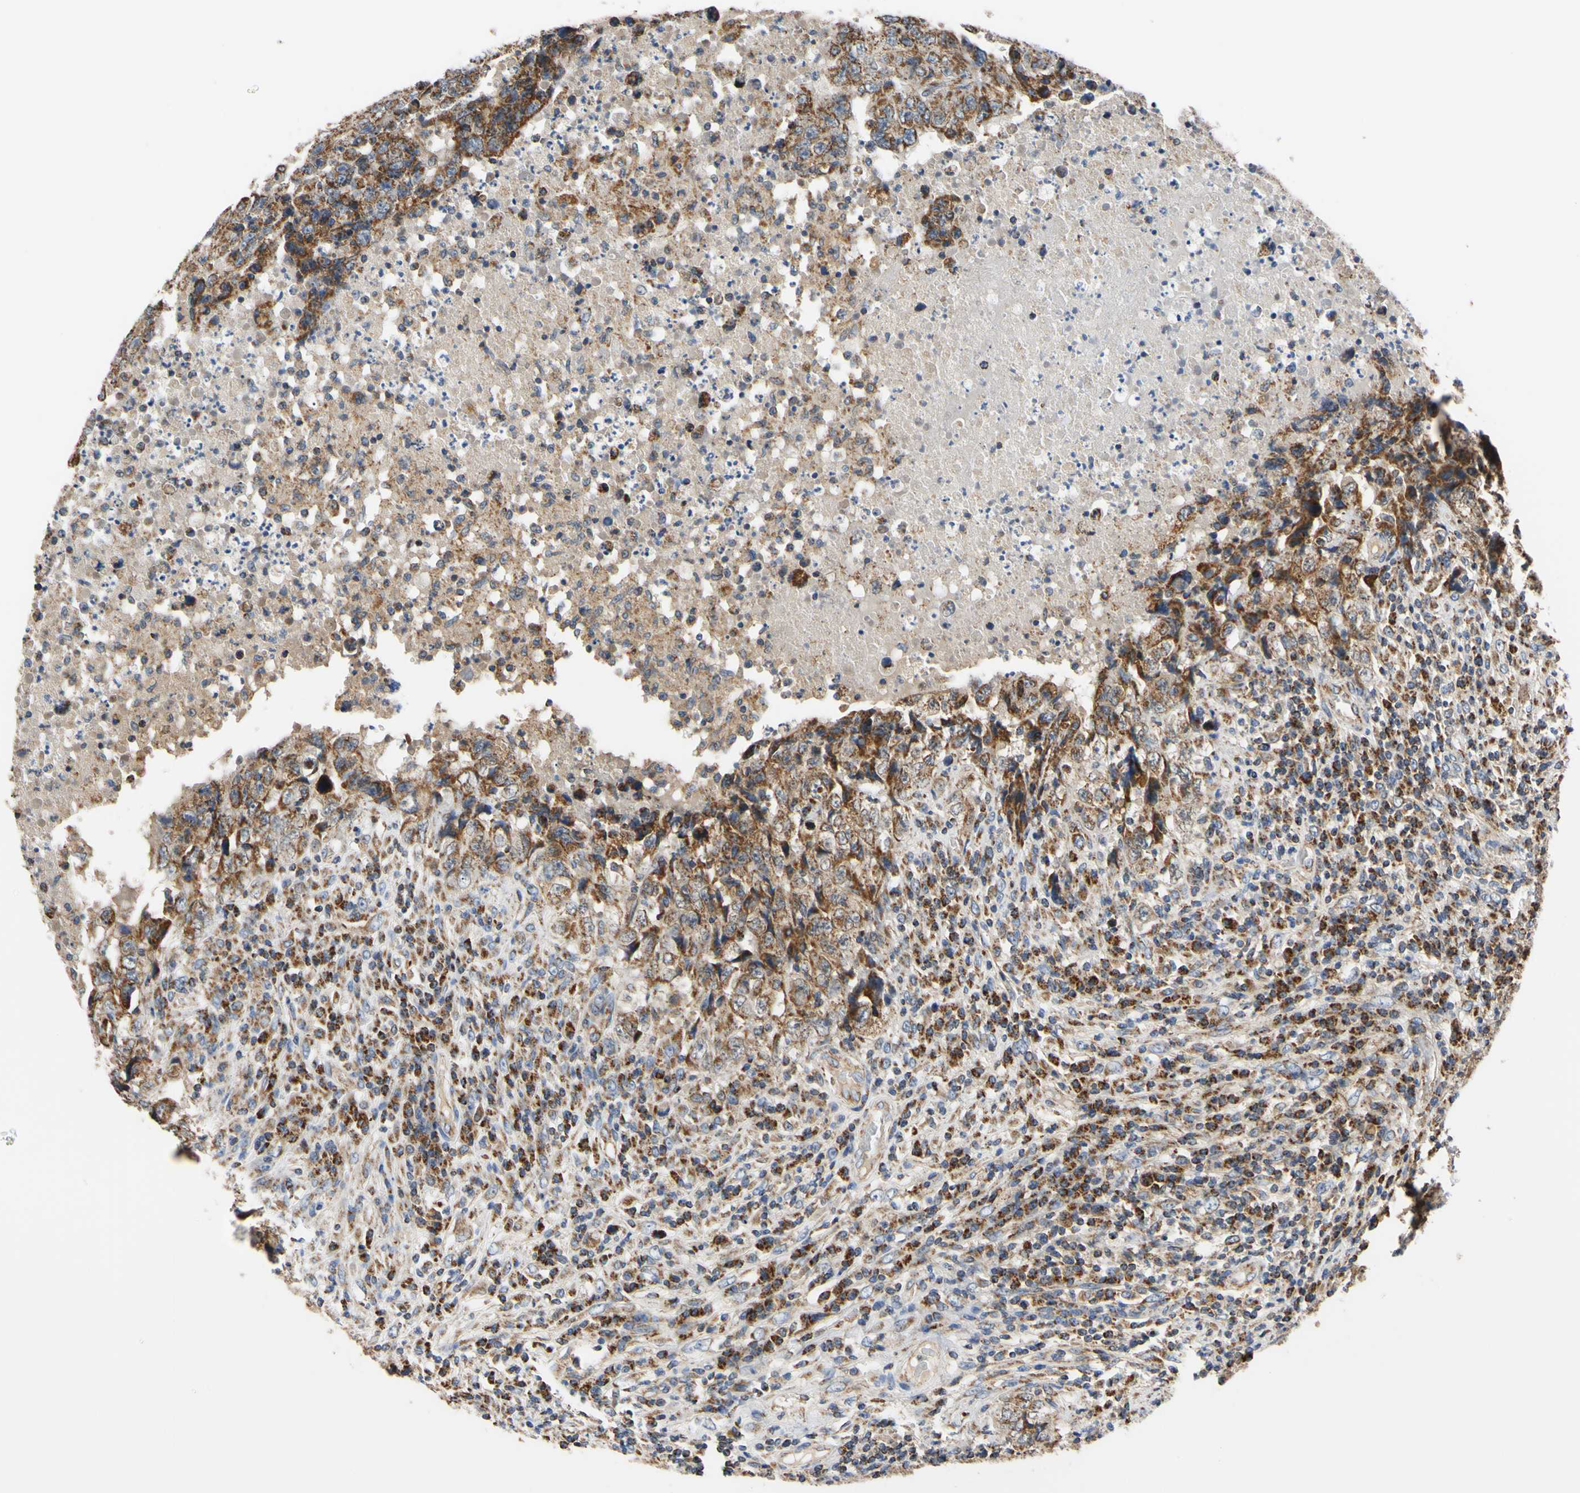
{"staining": {"intensity": "strong", "quantity": ">75%", "location": "cytoplasmic/membranous"}, "tissue": "testis cancer", "cell_type": "Tumor cells", "image_type": "cancer", "snomed": [{"axis": "morphology", "description": "Necrosis, NOS"}, {"axis": "morphology", "description": "Carcinoma, Embryonal, NOS"}, {"axis": "topography", "description": "Testis"}], "caption": "About >75% of tumor cells in testis cancer (embryonal carcinoma) demonstrate strong cytoplasmic/membranous protein expression as visualized by brown immunohistochemical staining.", "gene": "CLPP", "patient": {"sex": "male", "age": 19}}